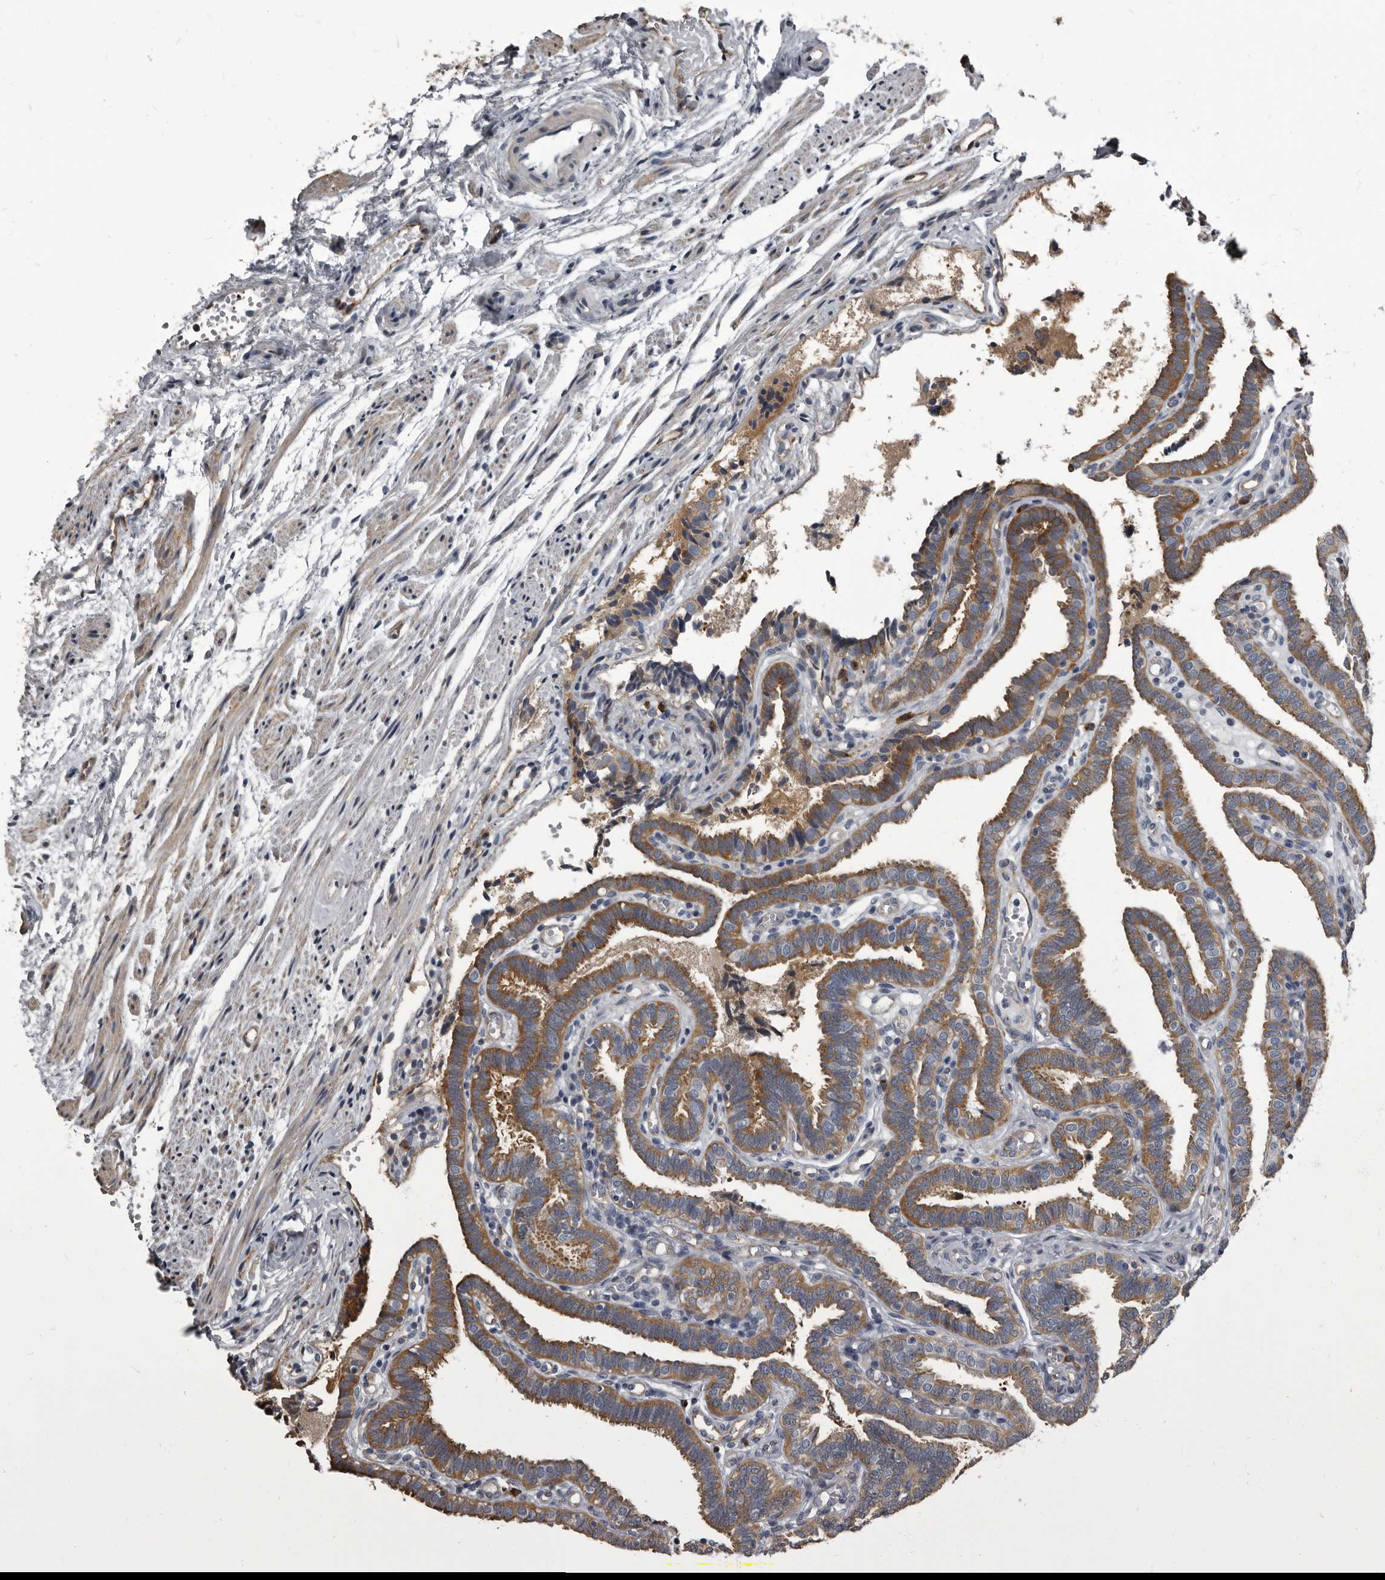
{"staining": {"intensity": "strong", "quantity": ">75%", "location": "cytoplasmic/membranous"}, "tissue": "fallopian tube", "cell_type": "Glandular cells", "image_type": "normal", "snomed": [{"axis": "morphology", "description": "Normal tissue, NOS"}, {"axis": "topography", "description": "Fallopian tube"}], "caption": "An image of fallopian tube stained for a protein demonstrates strong cytoplasmic/membranous brown staining in glandular cells. (DAB (3,3'-diaminobenzidine) IHC, brown staining for protein, blue staining for nuclei).", "gene": "TPD52L1", "patient": {"sex": "female", "age": 39}}